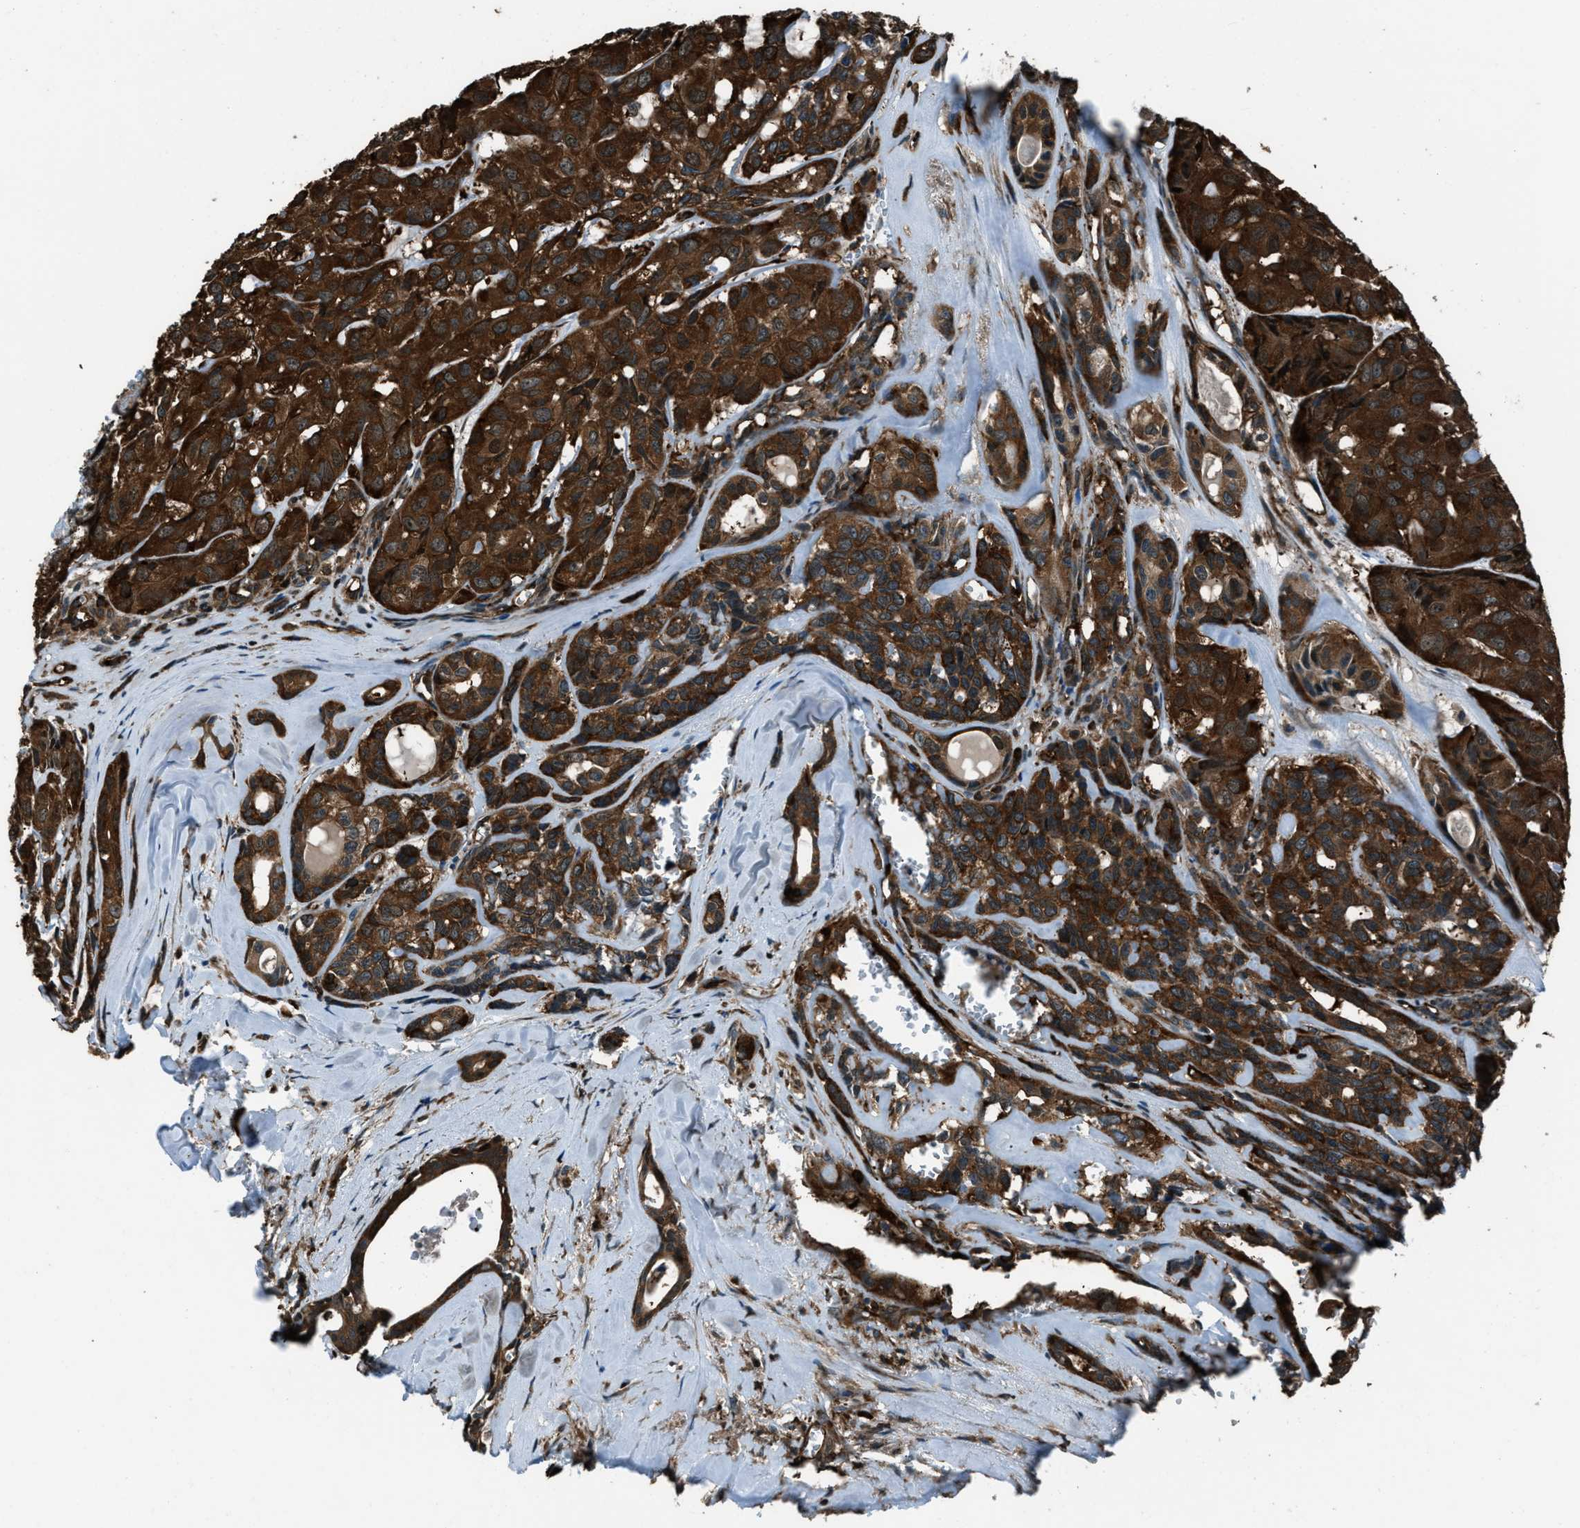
{"staining": {"intensity": "strong", "quantity": ">75%", "location": "cytoplasmic/membranous"}, "tissue": "head and neck cancer", "cell_type": "Tumor cells", "image_type": "cancer", "snomed": [{"axis": "morphology", "description": "Adenocarcinoma, NOS"}, {"axis": "topography", "description": "Salivary gland, NOS"}, {"axis": "topography", "description": "Head-Neck"}], "caption": "Head and neck cancer was stained to show a protein in brown. There is high levels of strong cytoplasmic/membranous staining in about >75% of tumor cells. The staining is performed using DAB (3,3'-diaminobenzidine) brown chromogen to label protein expression. The nuclei are counter-stained blue using hematoxylin.", "gene": "SNX30", "patient": {"sex": "female", "age": 76}}